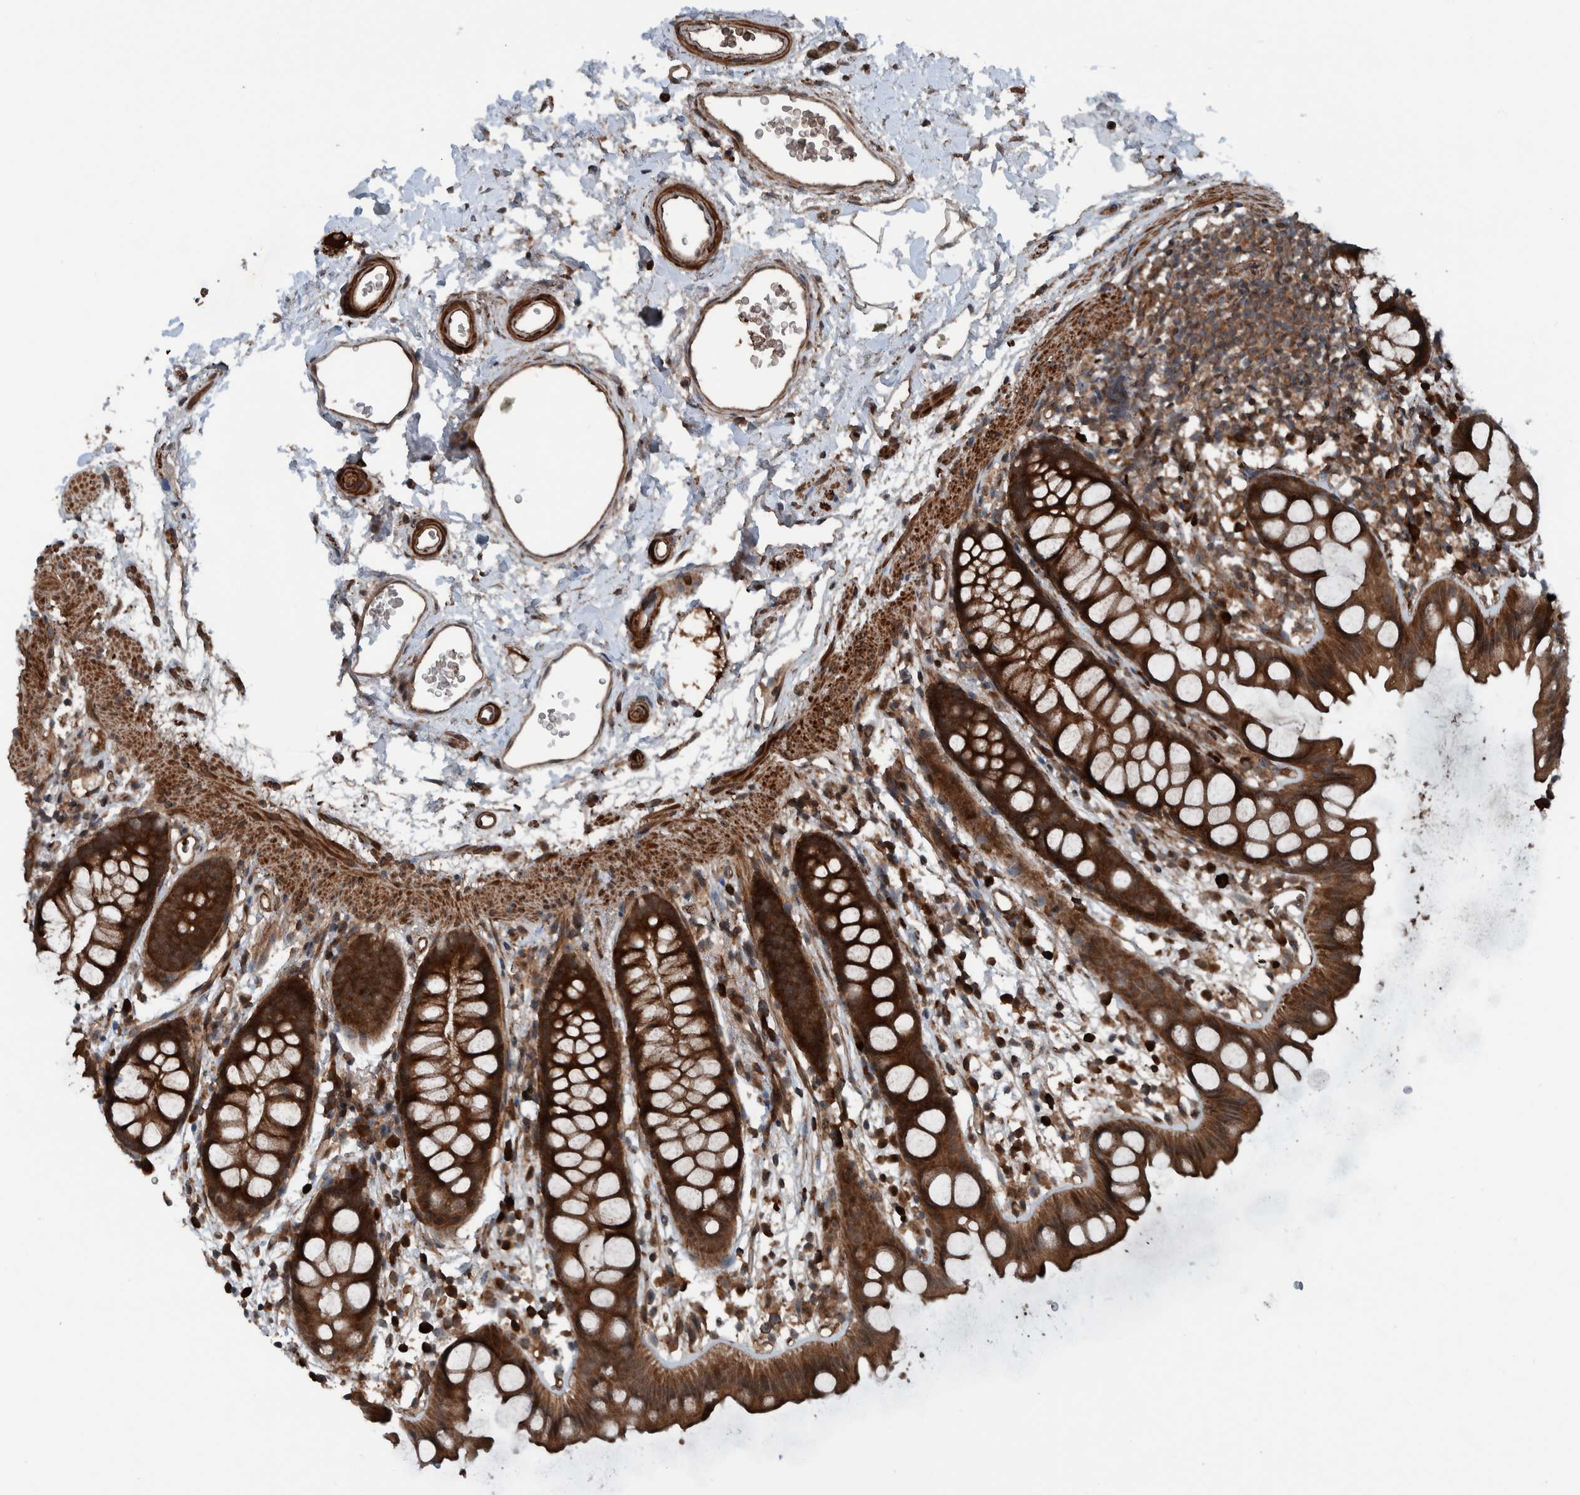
{"staining": {"intensity": "strong", "quantity": ">75%", "location": "cytoplasmic/membranous"}, "tissue": "rectum", "cell_type": "Glandular cells", "image_type": "normal", "snomed": [{"axis": "morphology", "description": "Normal tissue, NOS"}, {"axis": "topography", "description": "Rectum"}], "caption": "Protein analysis of unremarkable rectum shows strong cytoplasmic/membranous positivity in approximately >75% of glandular cells. (DAB (3,3'-diaminobenzidine) IHC with brightfield microscopy, high magnification).", "gene": "CUEDC1", "patient": {"sex": "female", "age": 65}}